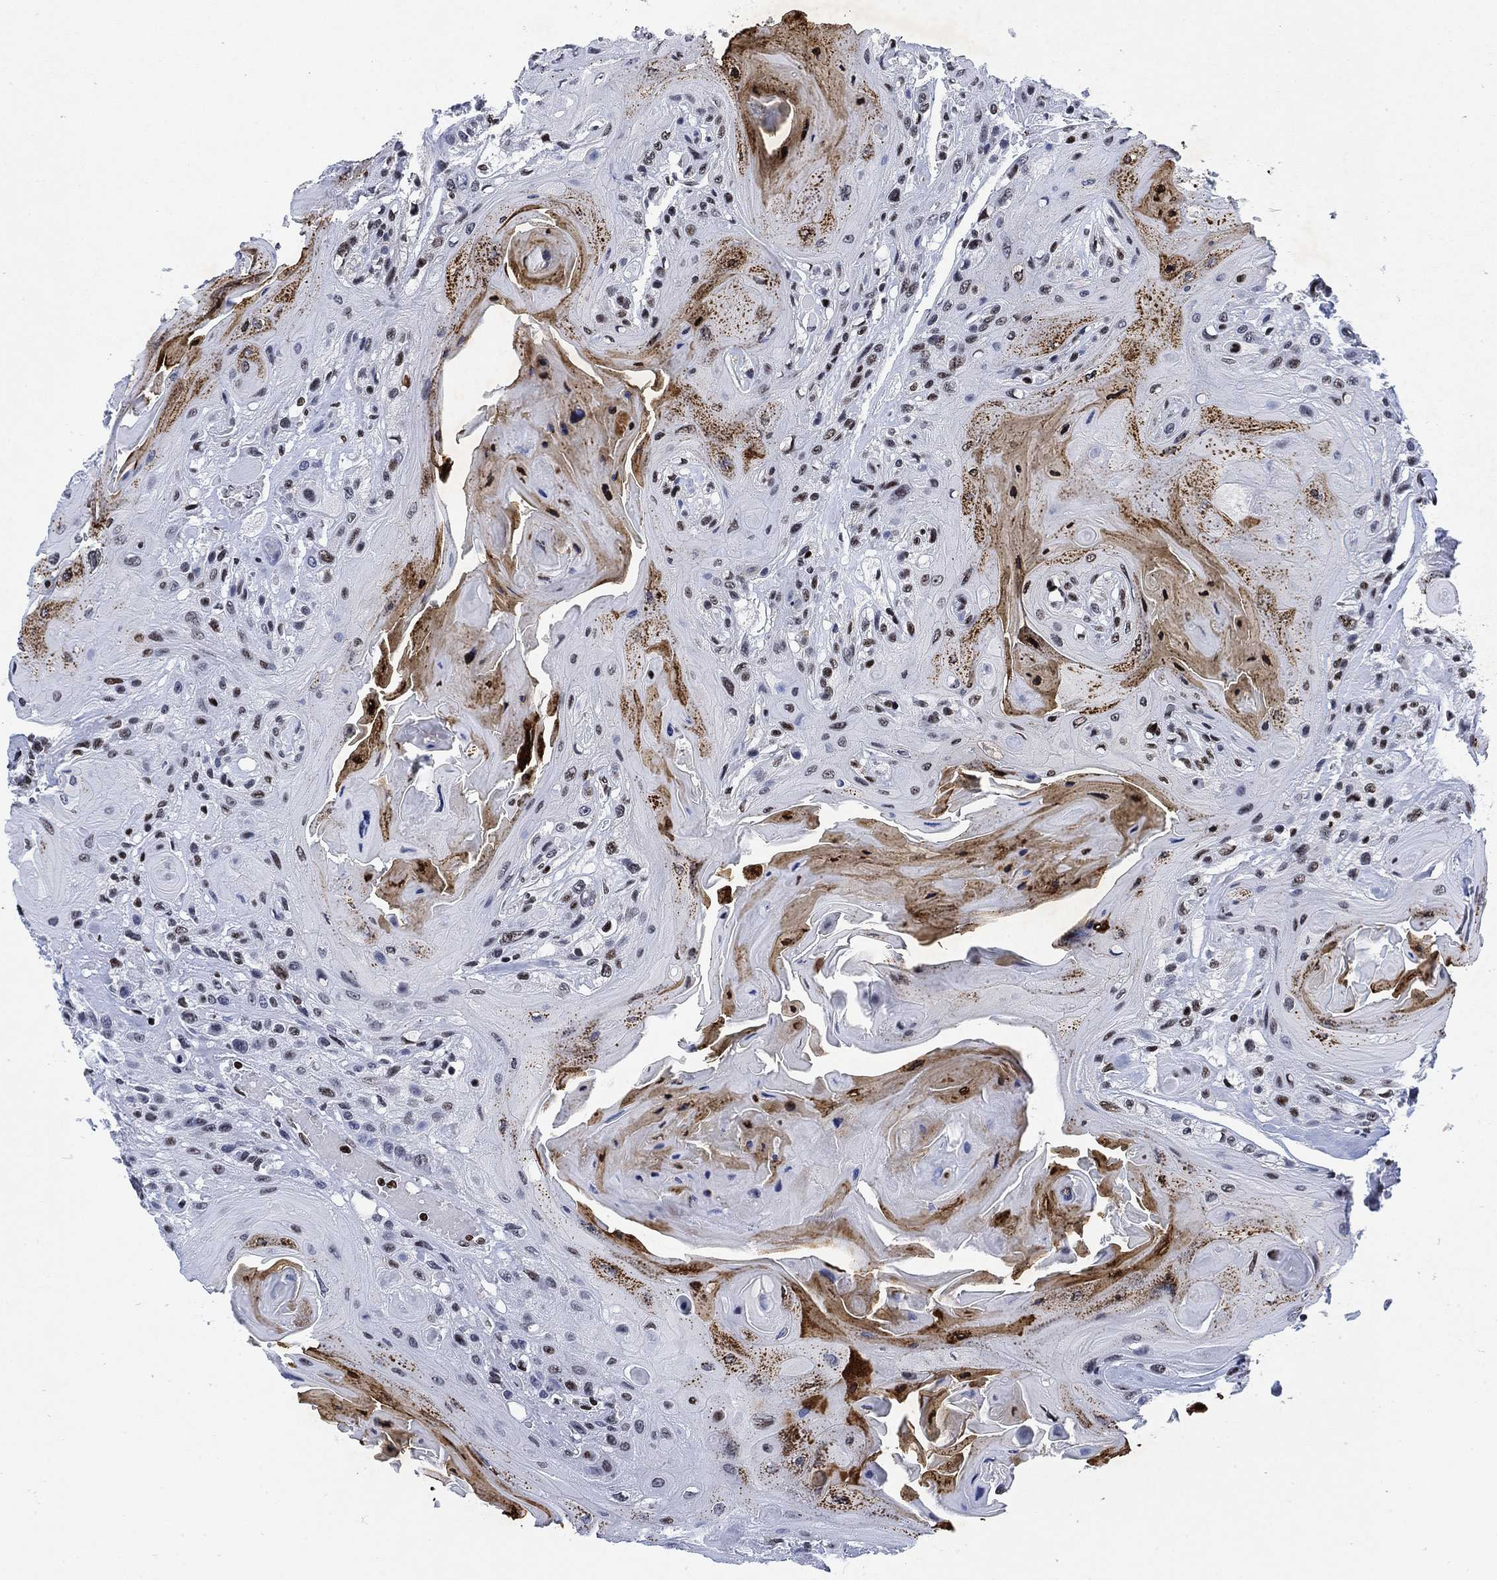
{"staining": {"intensity": "moderate", "quantity": "<25%", "location": "nuclear"}, "tissue": "head and neck cancer", "cell_type": "Tumor cells", "image_type": "cancer", "snomed": [{"axis": "morphology", "description": "Squamous cell carcinoma, NOS"}, {"axis": "topography", "description": "Head-Neck"}], "caption": "Immunohistochemical staining of human head and neck squamous cell carcinoma displays low levels of moderate nuclear staining in about <25% of tumor cells.", "gene": "H1-10", "patient": {"sex": "female", "age": 59}}